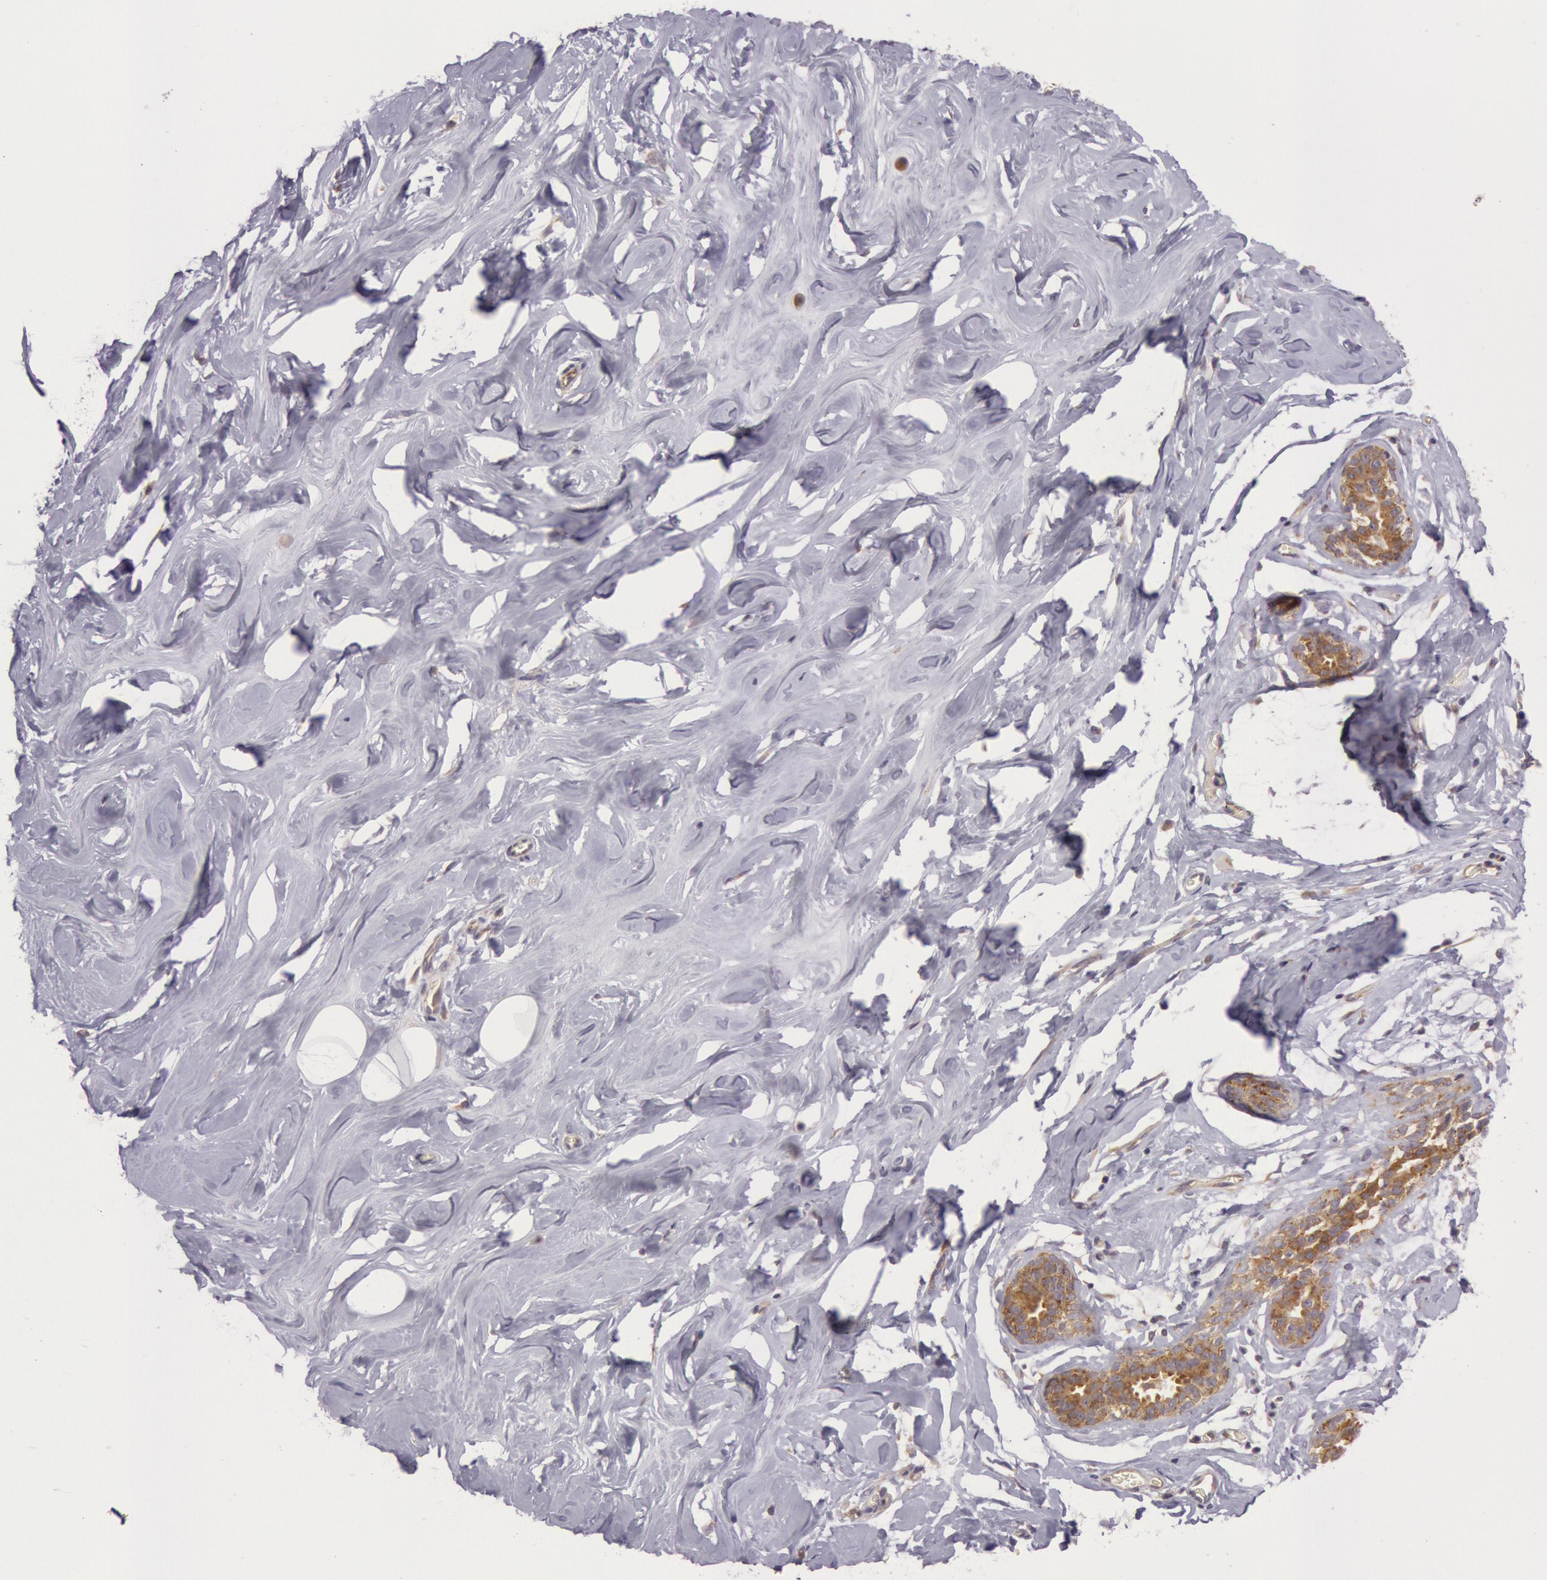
{"staining": {"intensity": "negative", "quantity": "none", "location": "none"}, "tissue": "breast", "cell_type": "Adipocytes", "image_type": "normal", "snomed": [{"axis": "morphology", "description": "Normal tissue, NOS"}, {"axis": "morphology", "description": "Fibrosis, NOS"}, {"axis": "topography", "description": "Breast"}], "caption": "The photomicrograph displays no staining of adipocytes in normal breast.", "gene": "CHUK", "patient": {"sex": "female", "age": 39}}